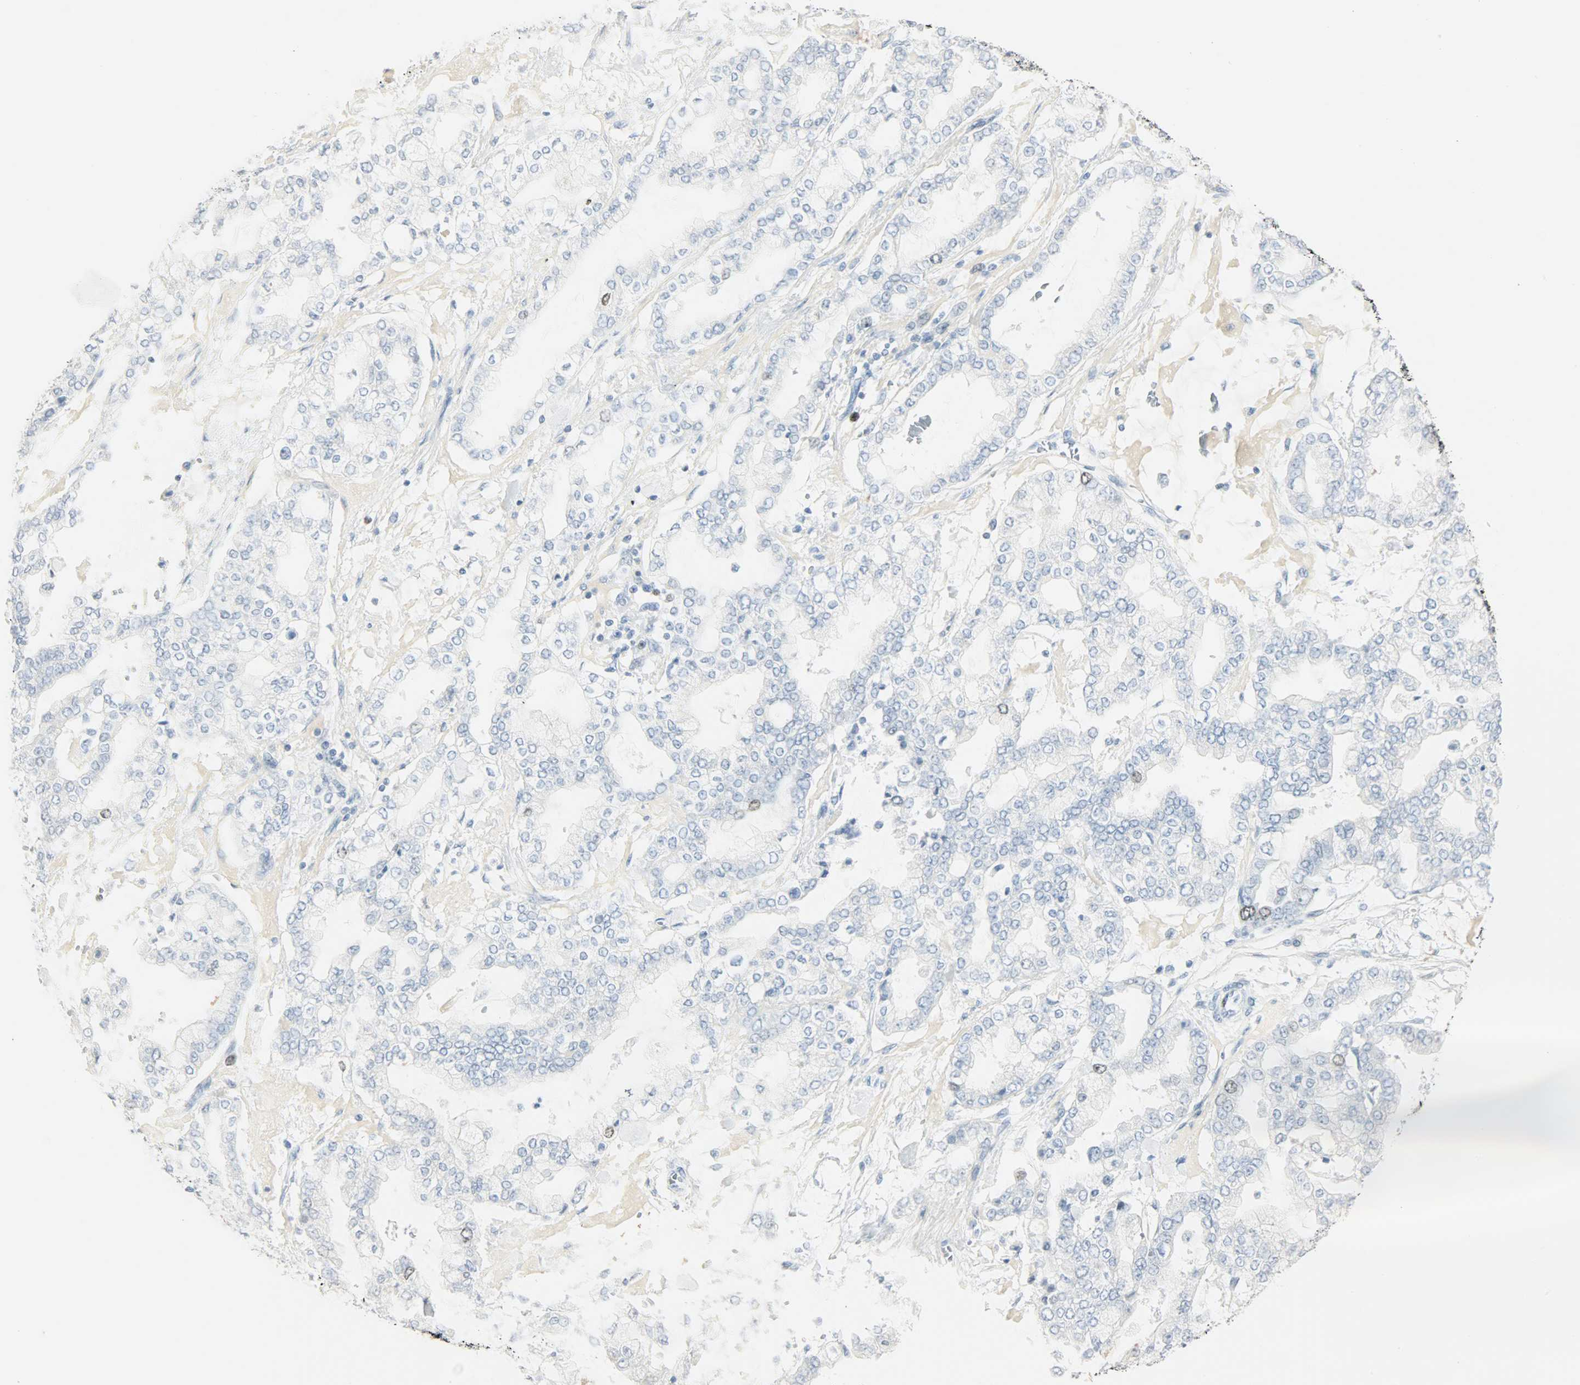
{"staining": {"intensity": "moderate", "quantity": "<25%", "location": "nuclear"}, "tissue": "stomach cancer", "cell_type": "Tumor cells", "image_type": "cancer", "snomed": [{"axis": "morphology", "description": "Normal tissue, NOS"}, {"axis": "morphology", "description": "Adenocarcinoma, NOS"}, {"axis": "topography", "description": "Stomach, upper"}, {"axis": "topography", "description": "Stomach"}], "caption": "Immunohistochemical staining of stomach cancer (adenocarcinoma) displays low levels of moderate nuclear protein positivity in approximately <25% of tumor cells.", "gene": "HELLS", "patient": {"sex": "male", "age": 76}}